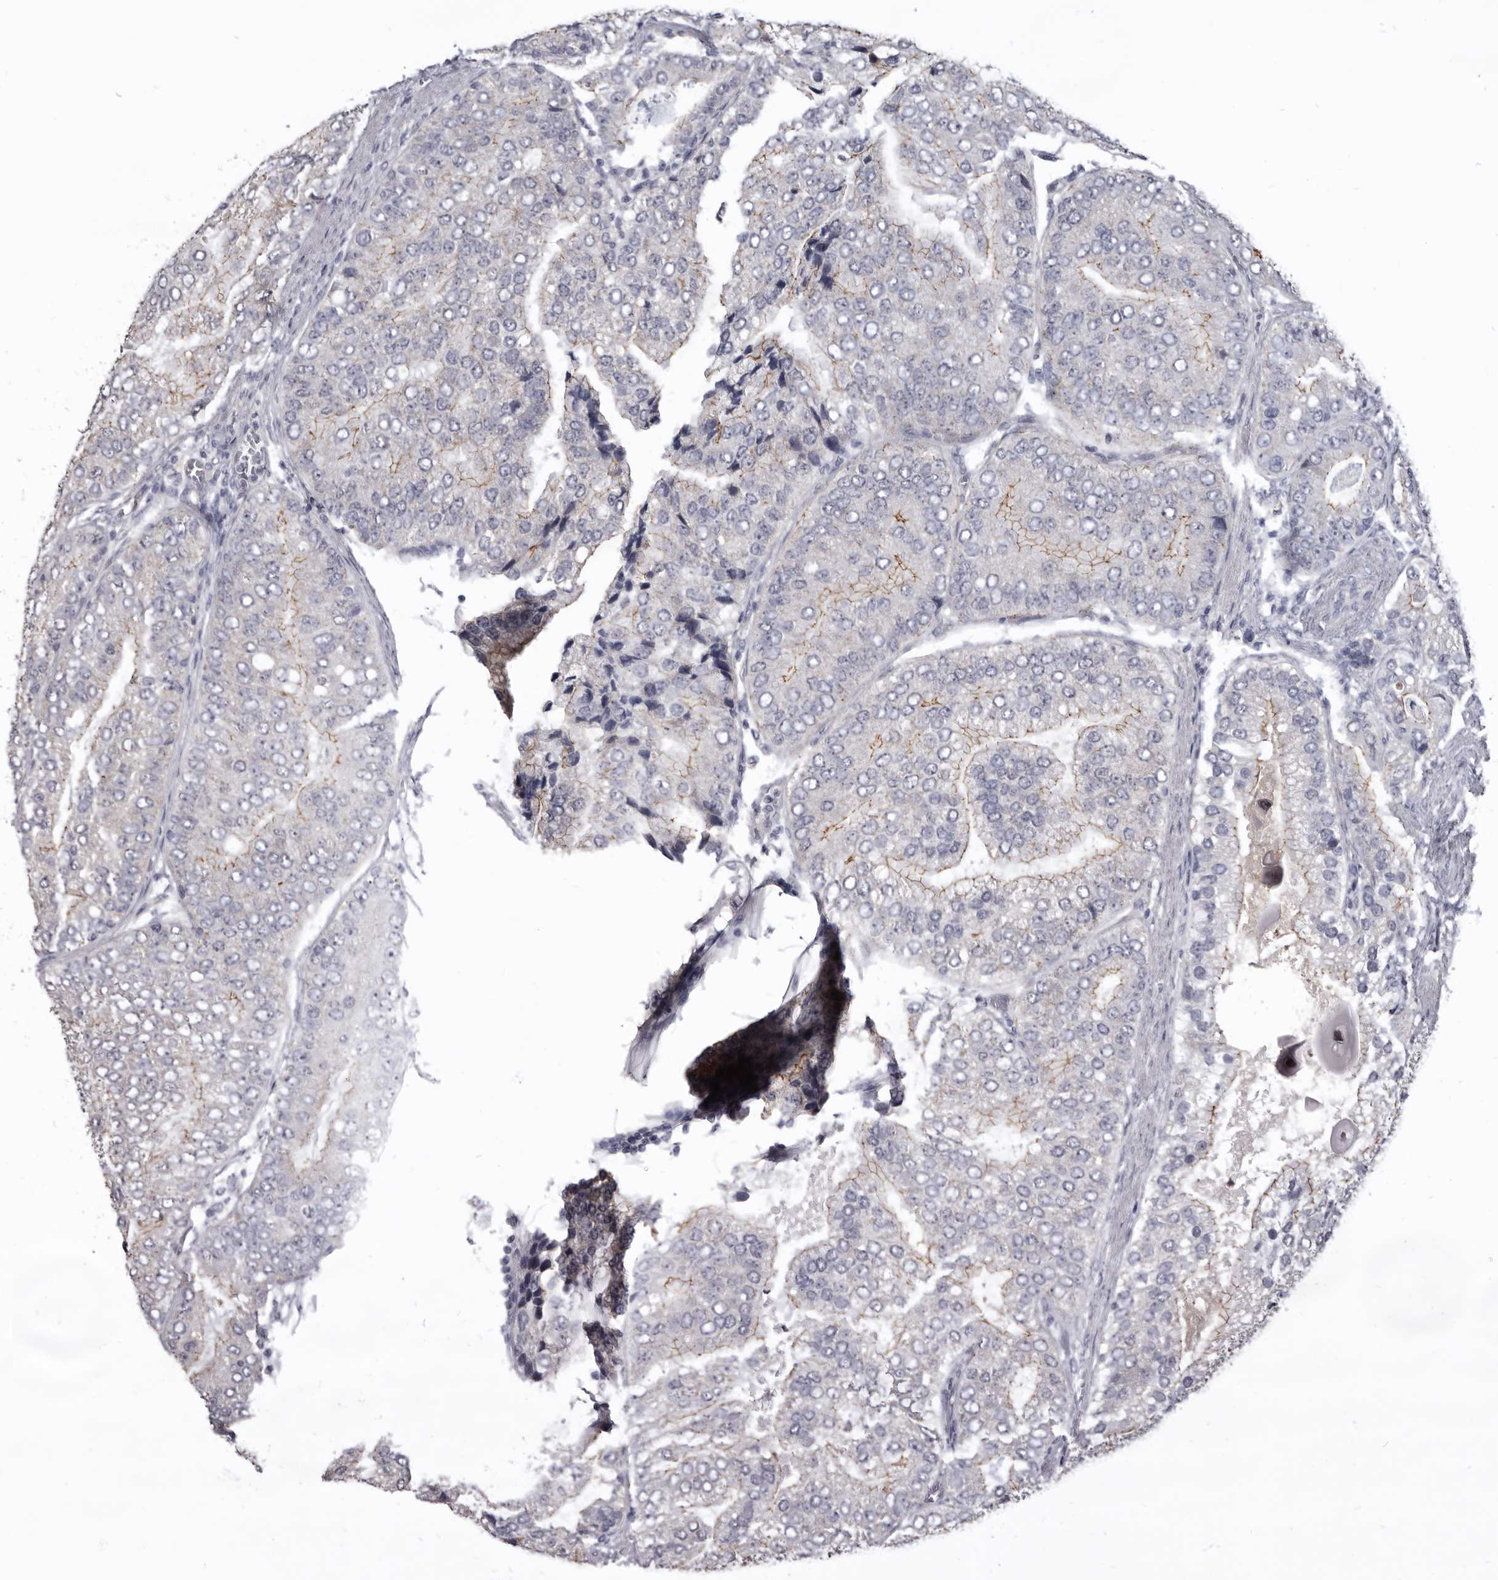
{"staining": {"intensity": "moderate", "quantity": "25%-75%", "location": "cytoplasmic/membranous"}, "tissue": "prostate cancer", "cell_type": "Tumor cells", "image_type": "cancer", "snomed": [{"axis": "morphology", "description": "Adenocarcinoma, High grade"}, {"axis": "topography", "description": "Prostate"}], "caption": "High-power microscopy captured an IHC micrograph of prostate adenocarcinoma (high-grade), revealing moderate cytoplasmic/membranous staining in about 25%-75% of tumor cells.", "gene": "CGN", "patient": {"sex": "male", "age": 70}}